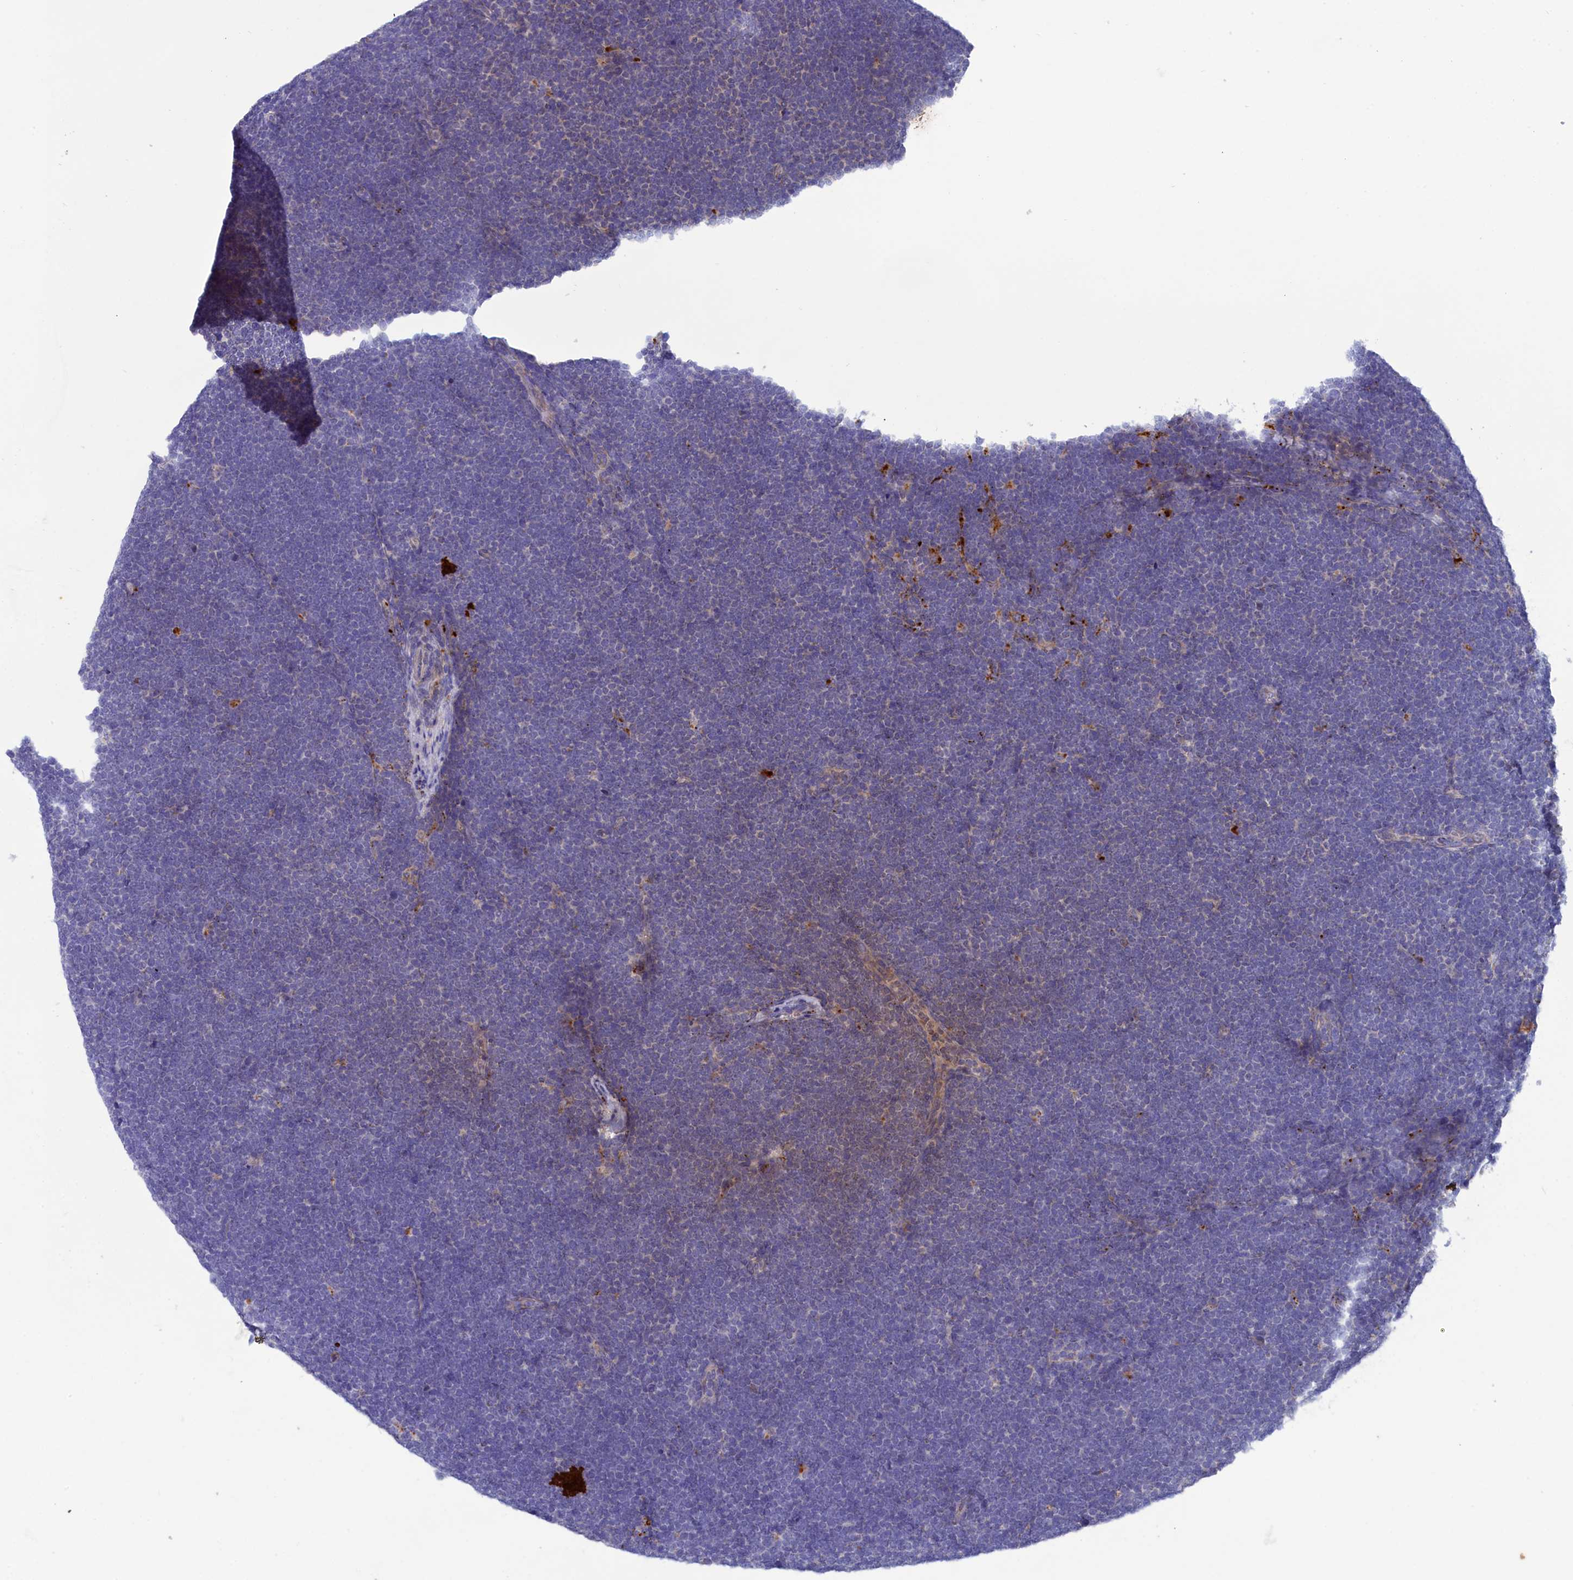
{"staining": {"intensity": "weak", "quantity": "<25%", "location": "cytoplasmic/membranous"}, "tissue": "lymphoma", "cell_type": "Tumor cells", "image_type": "cancer", "snomed": [{"axis": "morphology", "description": "Malignant lymphoma, non-Hodgkin's type, High grade"}, {"axis": "topography", "description": "Lymph node"}], "caption": "This micrograph is of malignant lymphoma, non-Hodgkin's type (high-grade) stained with immunohistochemistry (IHC) to label a protein in brown with the nuclei are counter-stained blue. There is no expression in tumor cells. (DAB immunohistochemistry visualized using brightfield microscopy, high magnification).", "gene": "WDR6", "patient": {"sex": "male", "age": 13}}